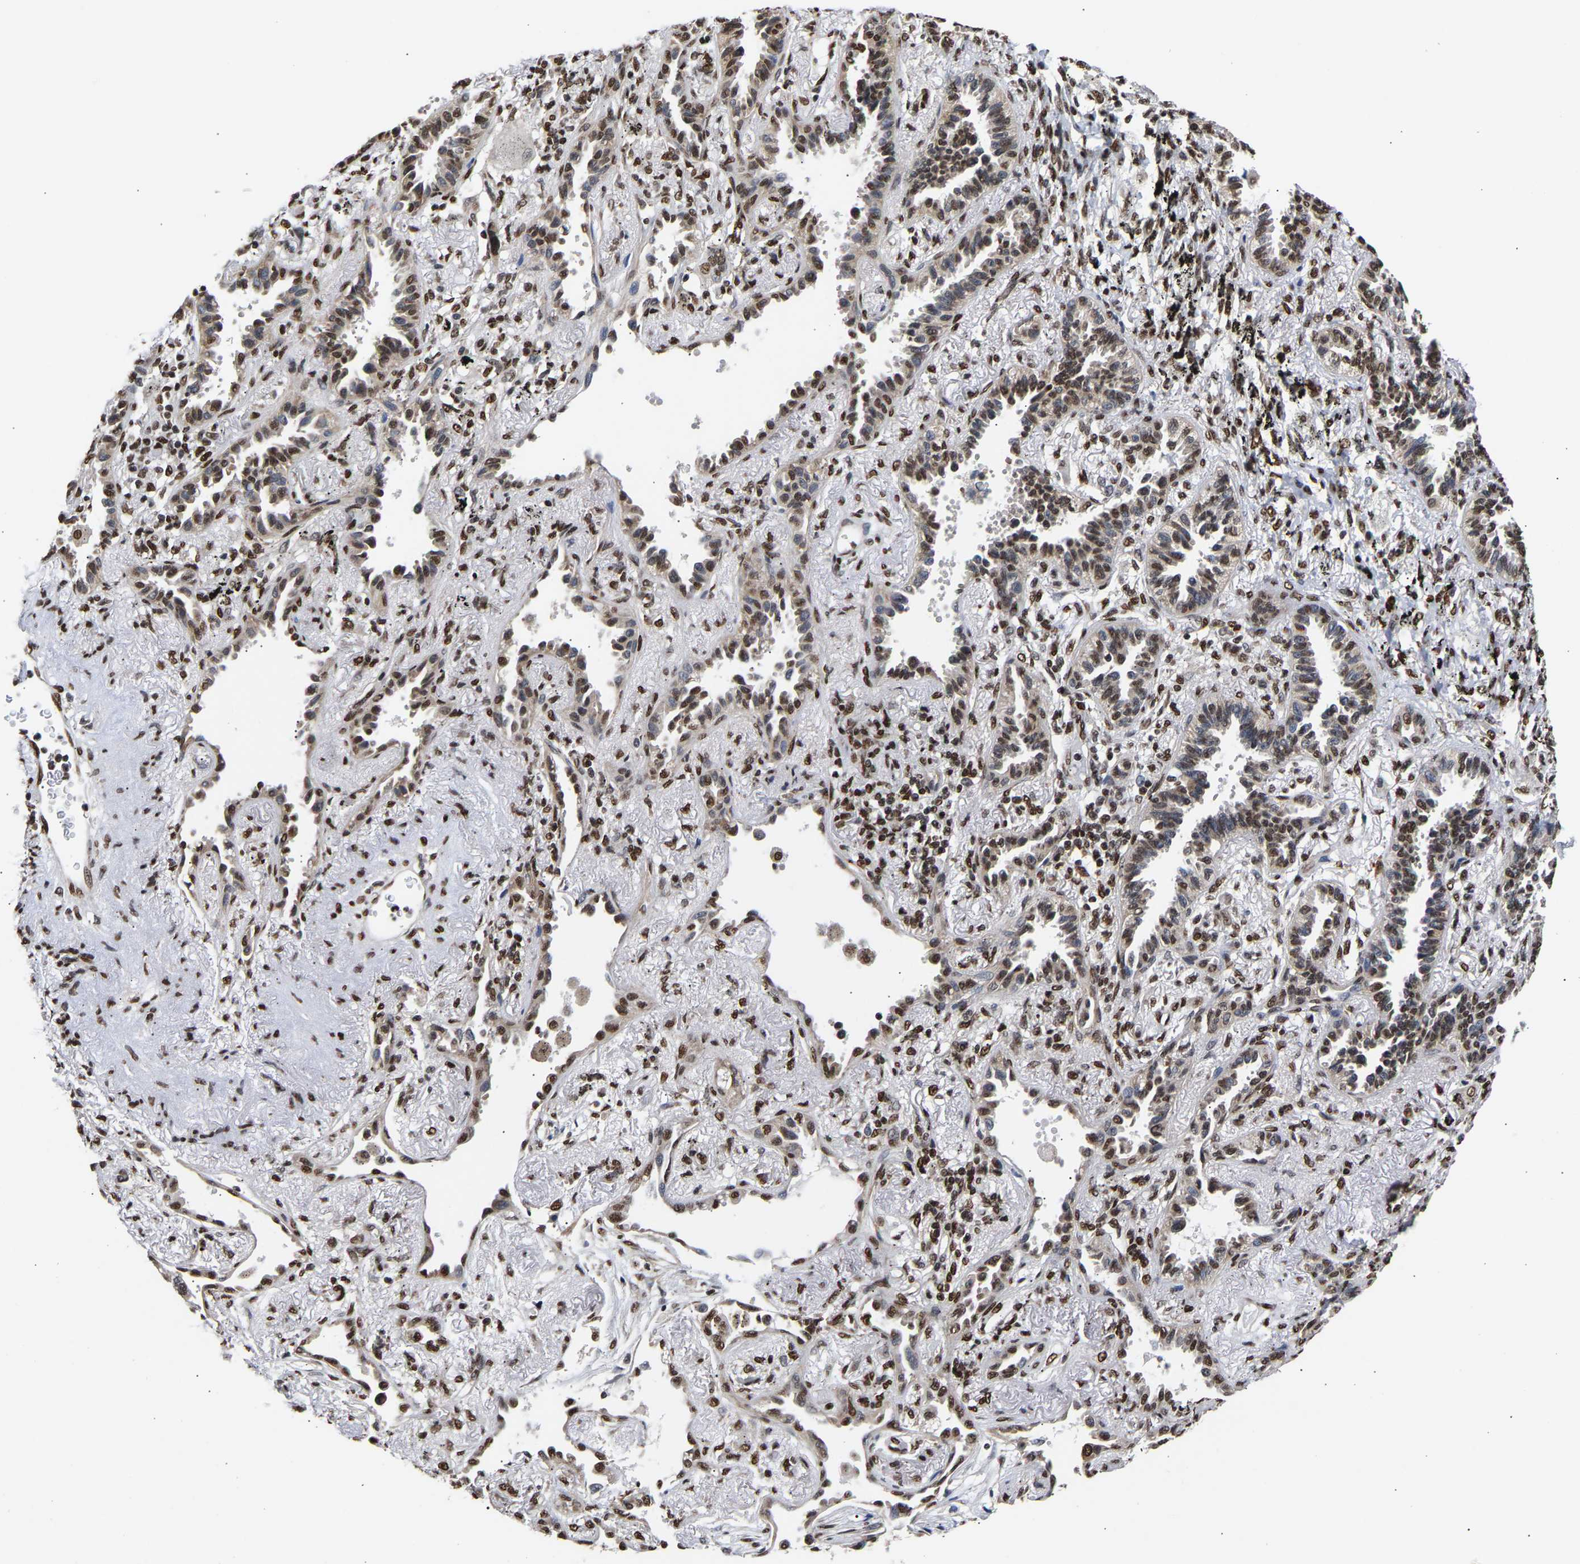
{"staining": {"intensity": "moderate", "quantity": ">75%", "location": "cytoplasmic/membranous,nuclear"}, "tissue": "lung cancer", "cell_type": "Tumor cells", "image_type": "cancer", "snomed": [{"axis": "morphology", "description": "Adenocarcinoma, NOS"}, {"axis": "topography", "description": "Lung"}], "caption": "Human adenocarcinoma (lung) stained with a protein marker exhibits moderate staining in tumor cells.", "gene": "PSIP1", "patient": {"sex": "male", "age": 59}}